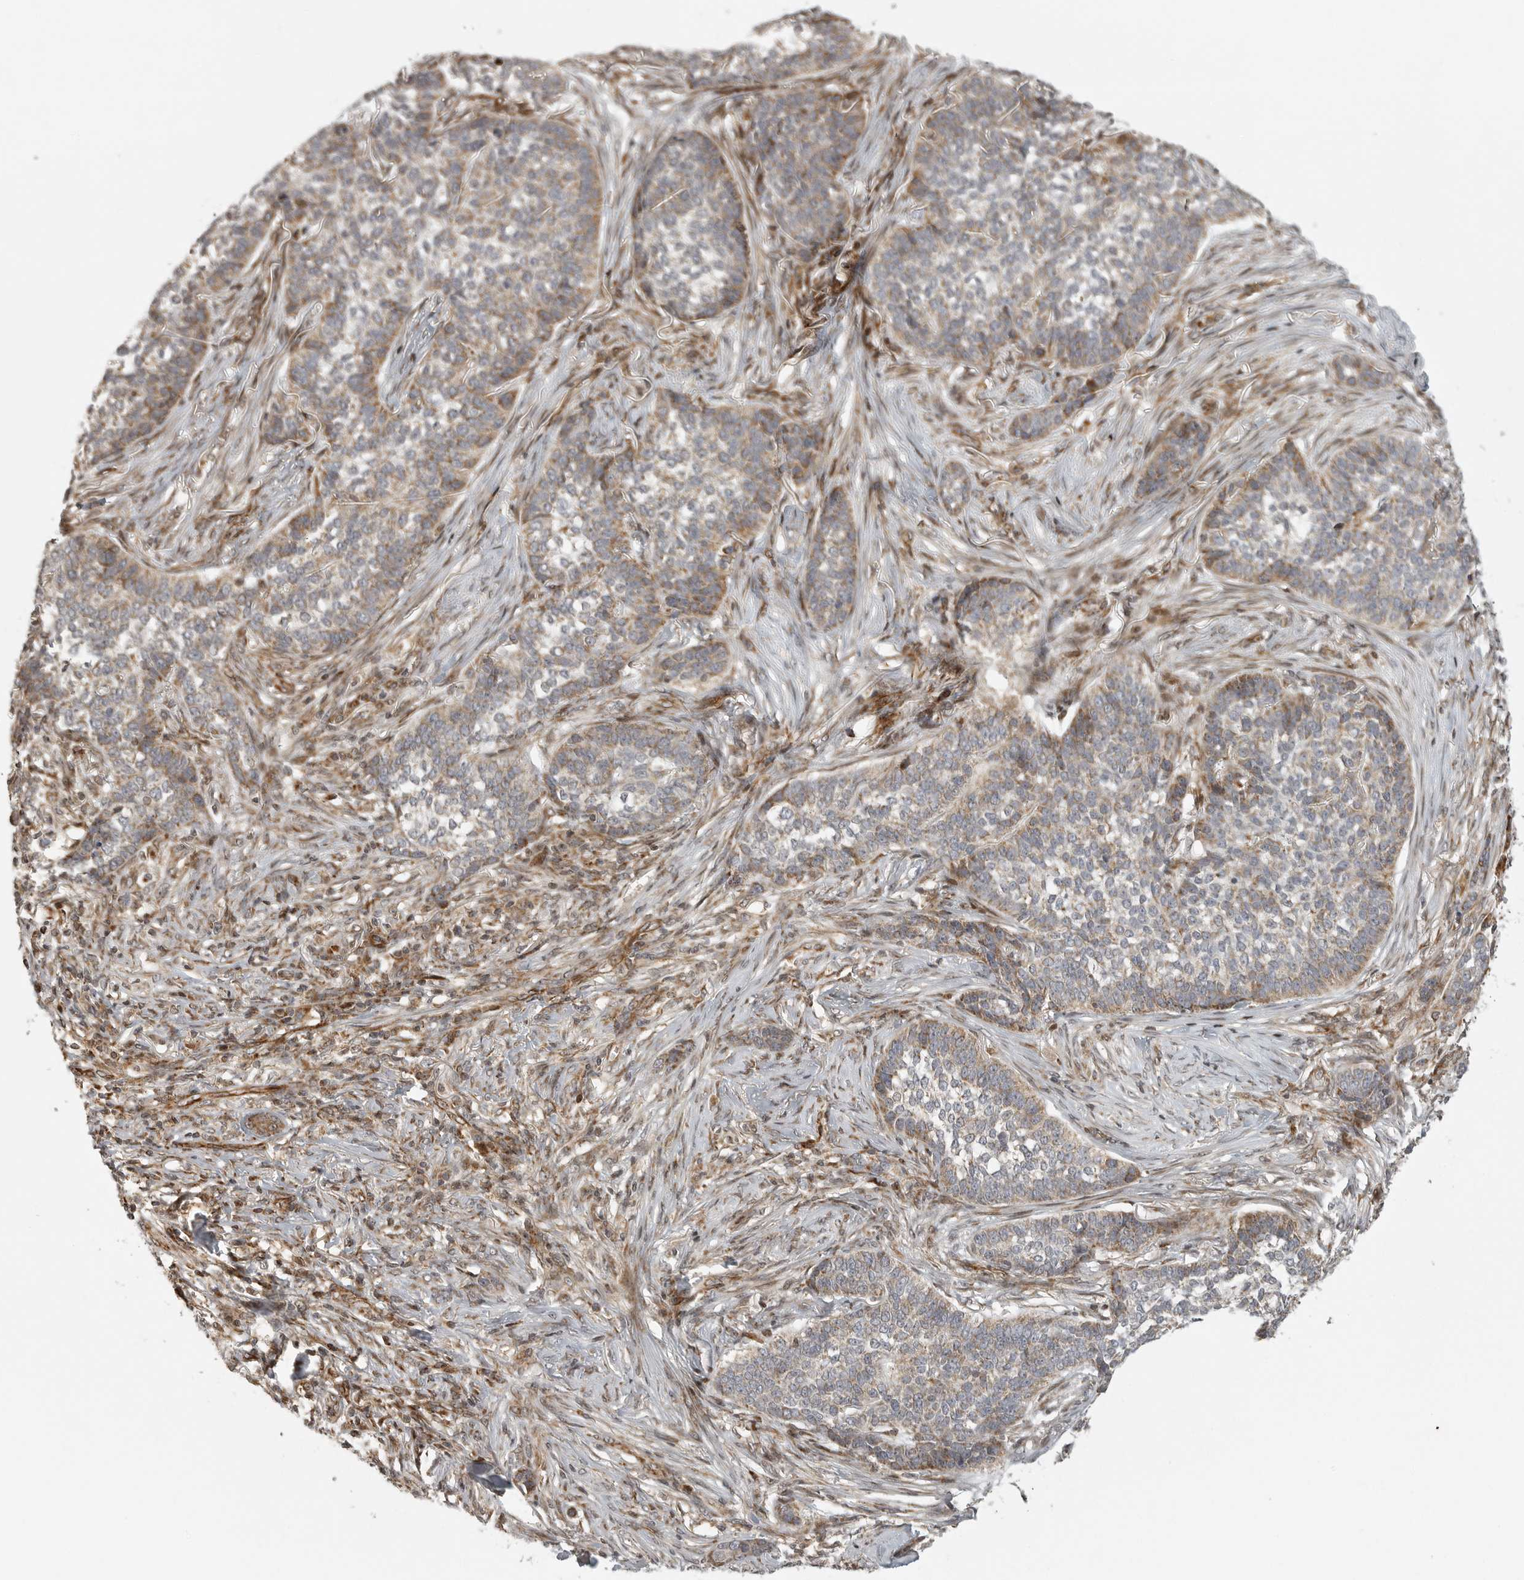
{"staining": {"intensity": "moderate", "quantity": ">75%", "location": "cytoplasmic/membranous"}, "tissue": "skin cancer", "cell_type": "Tumor cells", "image_type": "cancer", "snomed": [{"axis": "morphology", "description": "Basal cell carcinoma"}, {"axis": "topography", "description": "Skin"}], "caption": "About >75% of tumor cells in skin cancer (basal cell carcinoma) show moderate cytoplasmic/membranous protein expression as visualized by brown immunohistochemical staining.", "gene": "NARS2", "patient": {"sex": "male", "age": 85}}